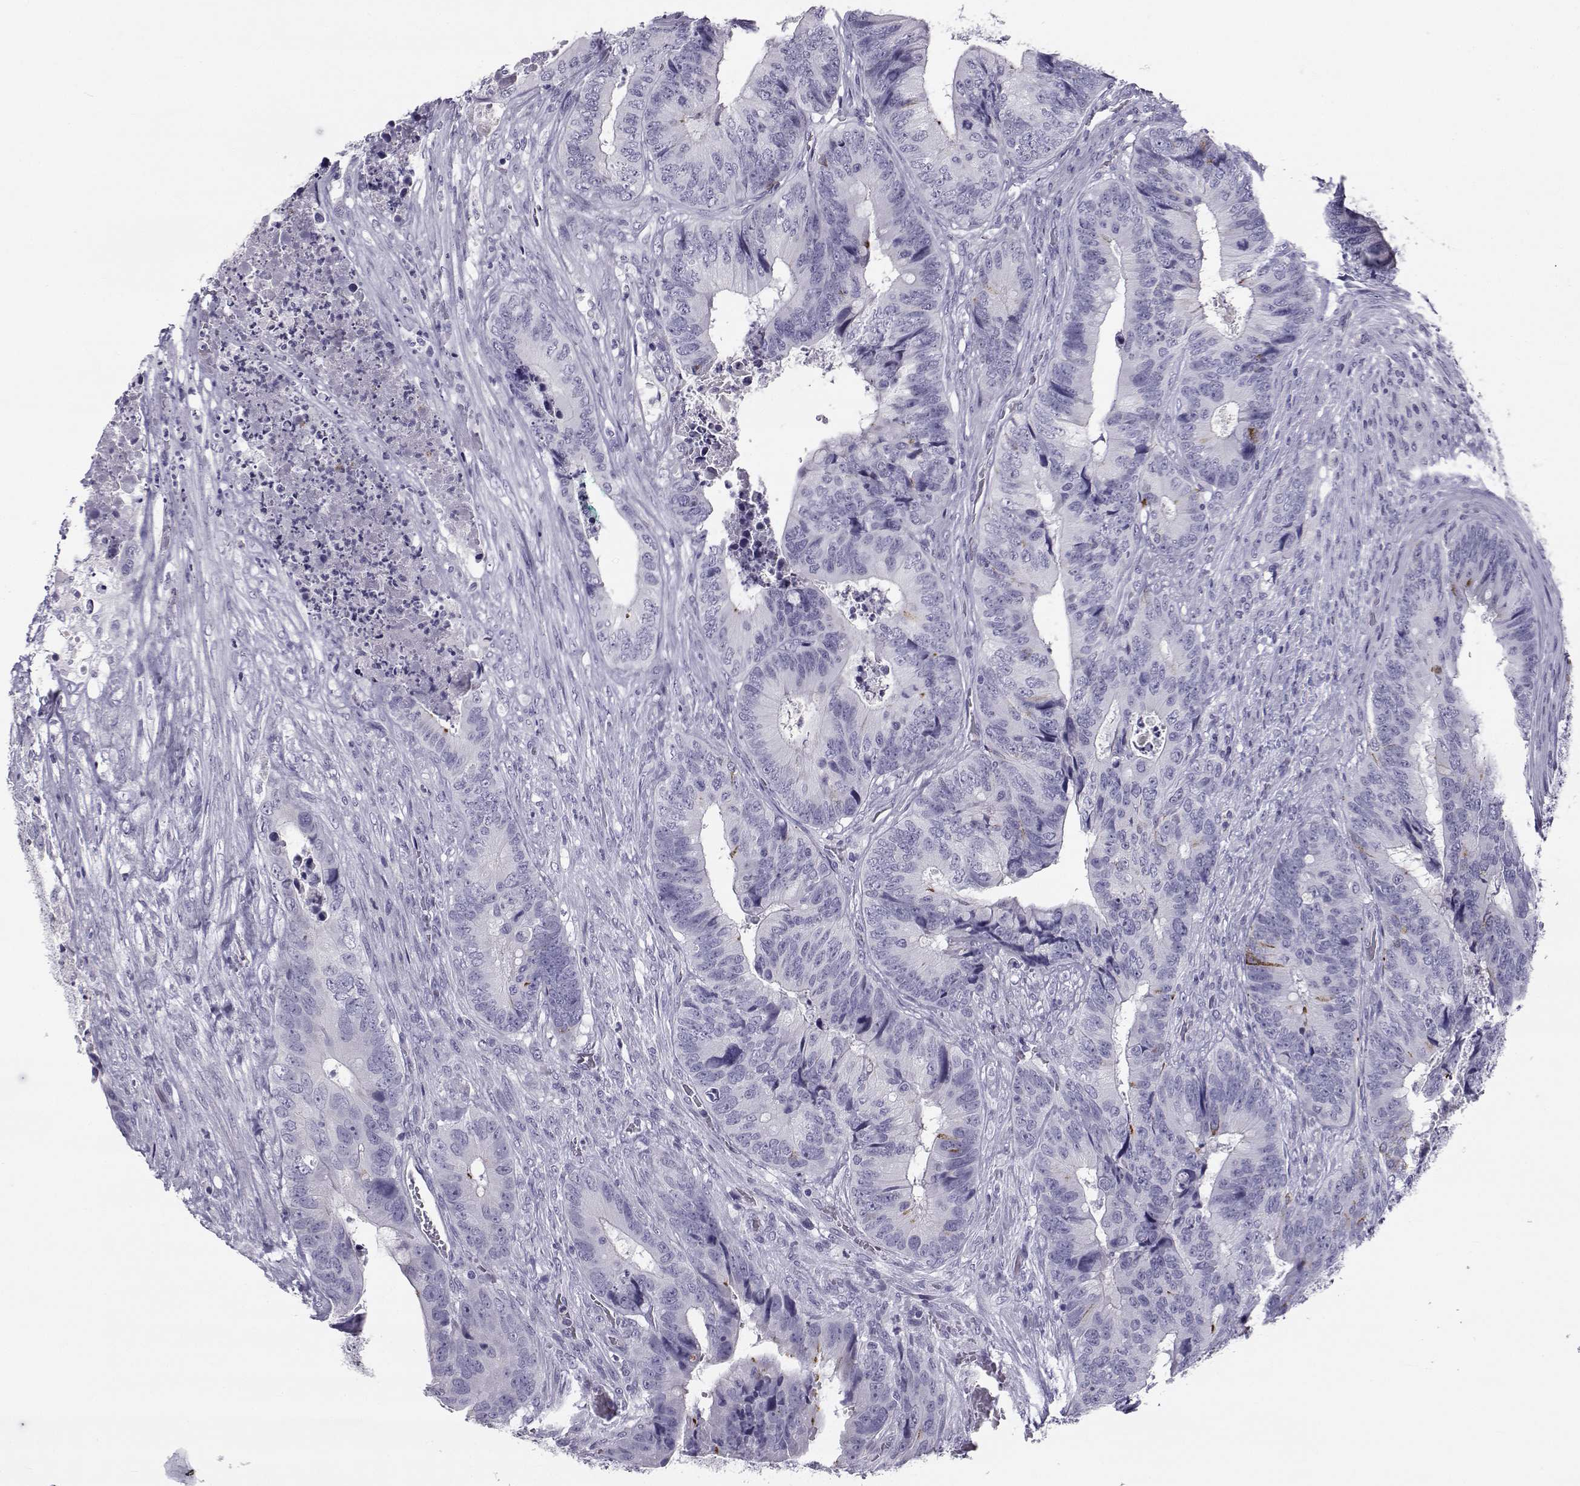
{"staining": {"intensity": "negative", "quantity": "none", "location": "none"}, "tissue": "colorectal cancer", "cell_type": "Tumor cells", "image_type": "cancer", "snomed": [{"axis": "morphology", "description": "Adenocarcinoma, NOS"}, {"axis": "topography", "description": "Colon"}], "caption": "Micrograph shows no protein expression in tumor cells of colorectal cancer tissue. Brightfield microscopy of IHC stained with DAB (3,3'-diaminobenzidine) (brown) and hematoxylin (blue), captured at high magnification.", "gene": "PCSK1N", "patient": {"sex": "male", "age": 84}}